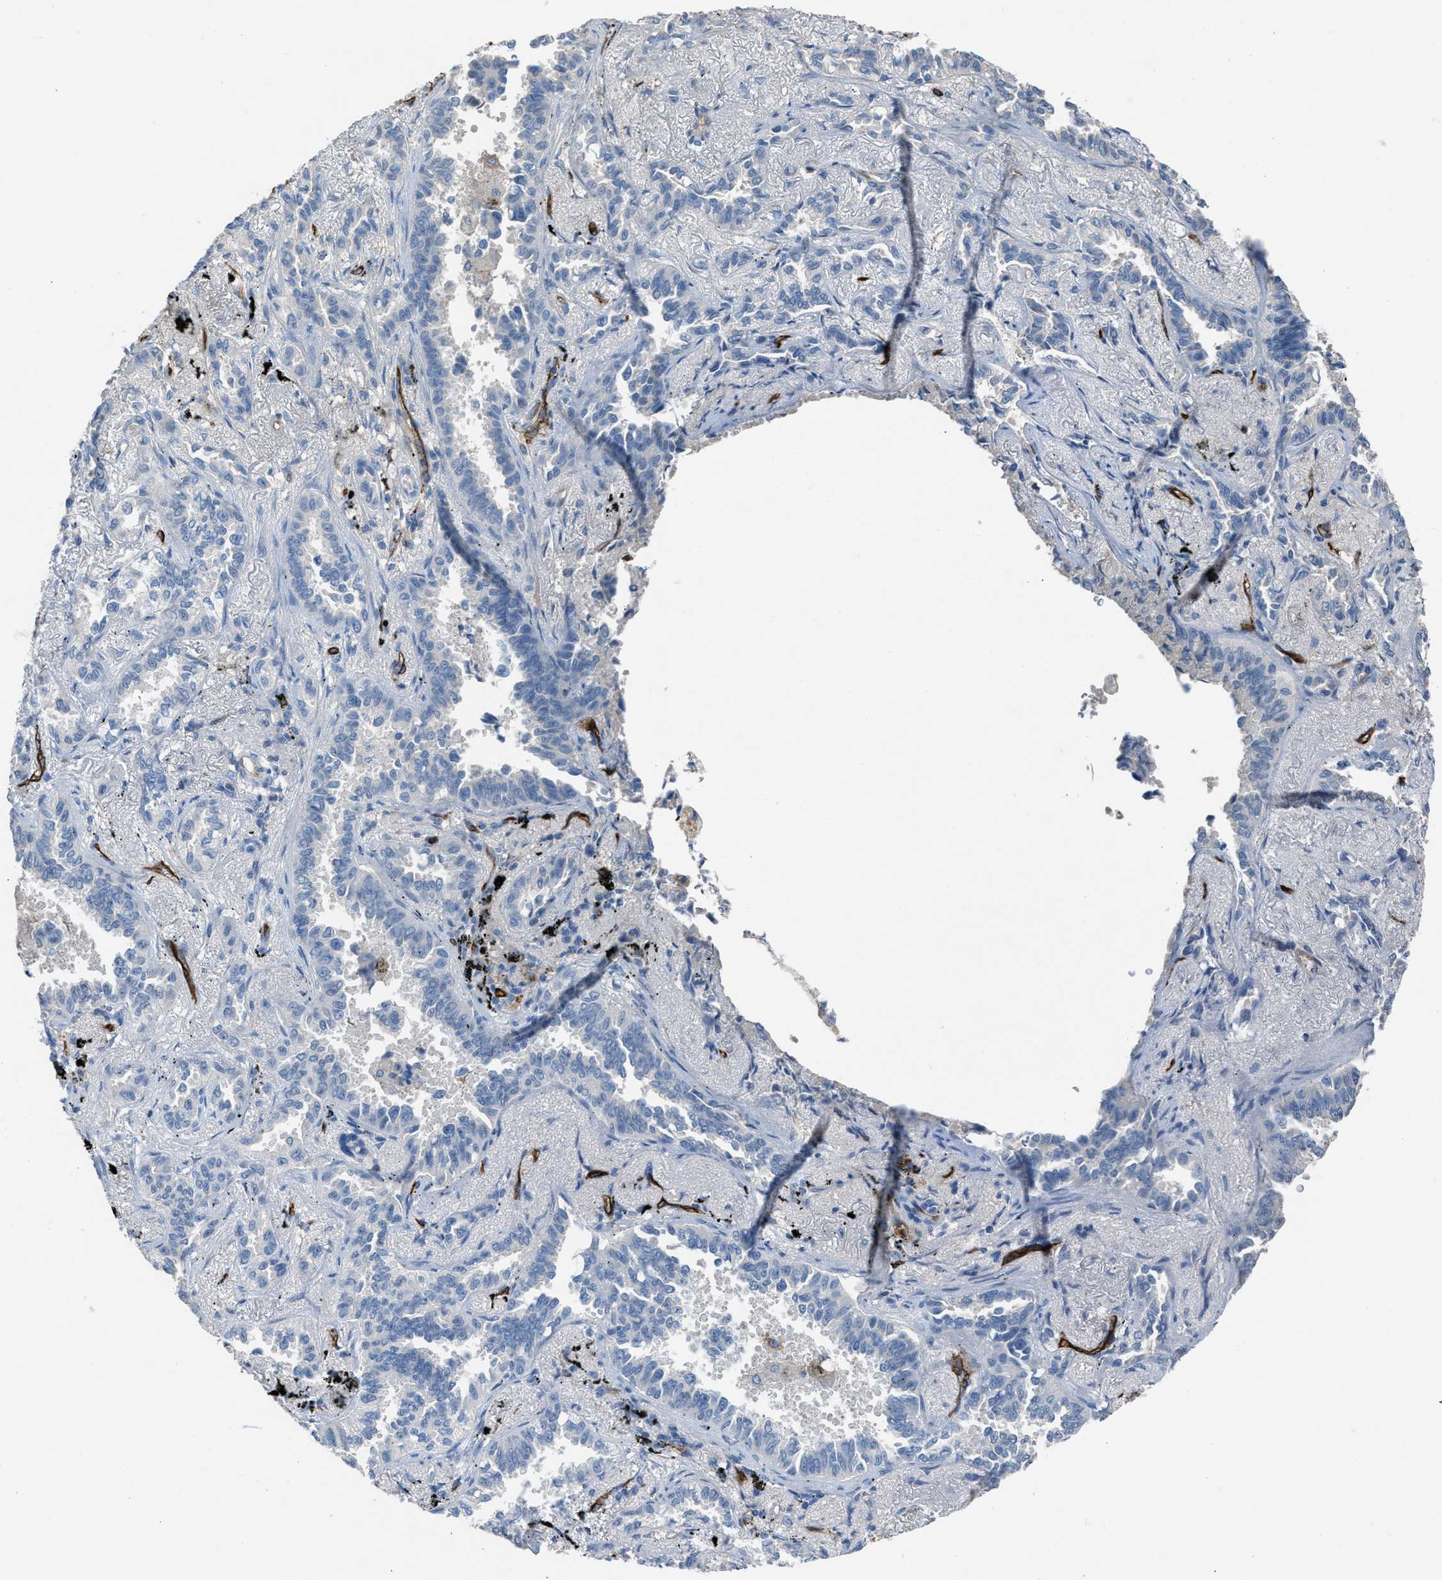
{"staining": {"intensity": "negative", "quantity": "none", "location": "none"}, "tissue": "lung cancer", "cell_type": "Tumor cells", "image_type": "cancer", "snomed": [{"axis": "morphology", "description": "Adenocarcinoma, NOS"}, {"axis": "topography", "description": "Lung"}], "caption": "Protein analysis of adenocarcinoma (lung) exhibits no significant staining in tumor cells.", "gene": "DYSF", "patient": {"sex": "male", "age": 59}}